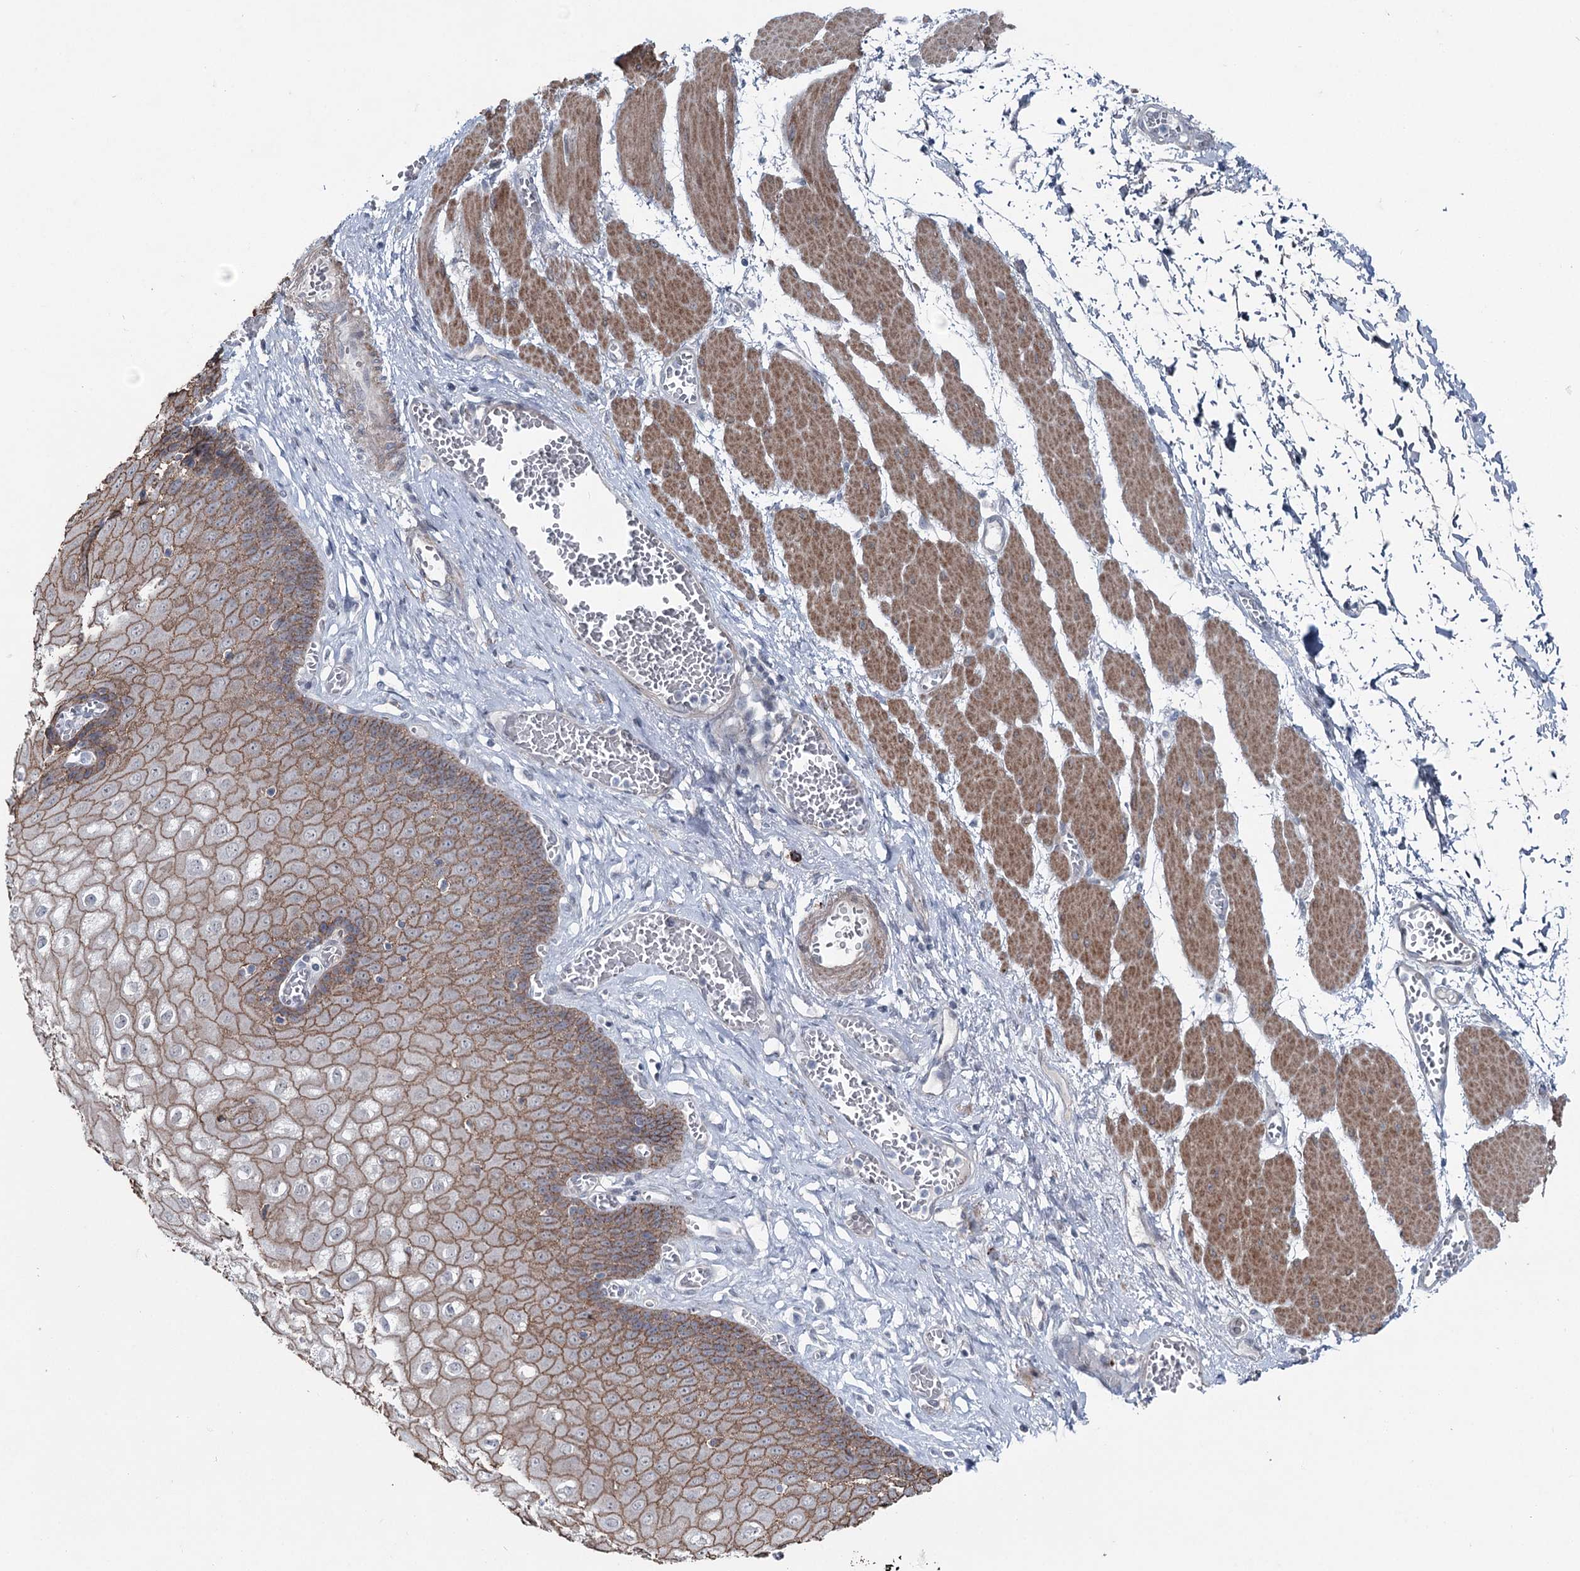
{"staining": {"intensity": "strong", "quantity": "25%-75%", "location": "cytoplasmic/membranous"}, "tissue": "esophagus", "cell_type": "Squamous epithelial cells", "image_type": "normal", "snomed": [{"axis": "morphology", "description": "Normal tissue, NOS"}, {"axis": "topography", "description": "Esophagus"}], "caption": "Immunohistochemistry (DAB (3,3'-diaminobenzidine)) staining of benign esophagus displays strong cytoplasmic/membranous protein expression in approximately 25%-75% of squamous epithelial cells. The staining was performed using DAB (3,3'-diaminobenzidine), with brown indicating positive protein expression. Nuclei are stained blue with hematoxylin.", "gene": "FAM120B", "patient": {"sex": "male", "age": 60}}